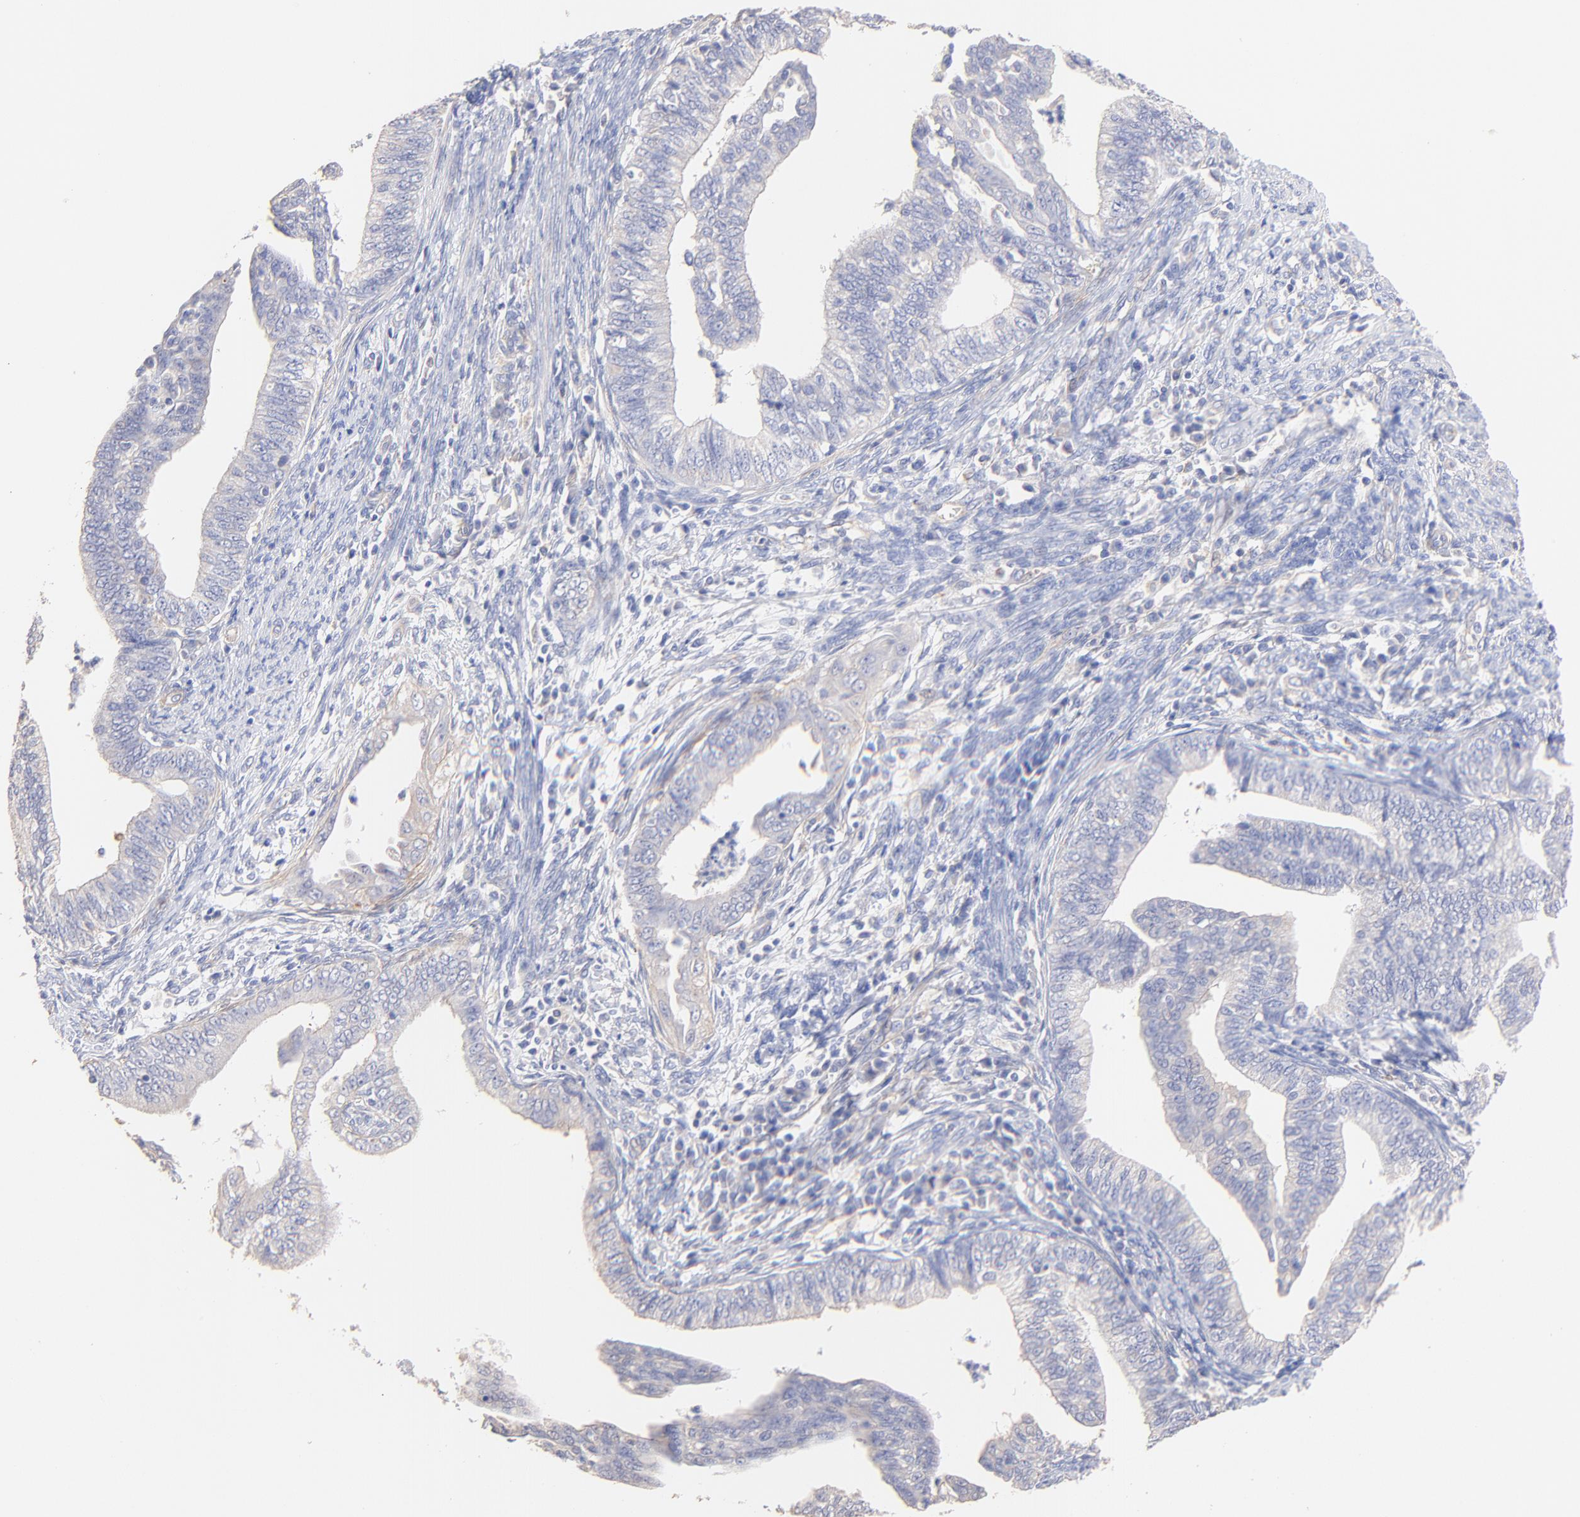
{"staining": {"intensity": "weak", "quantity": "<25%", "location": "cytoplasmic/membranous"}, "tissue": "endometrial cancer", "cell_type": "Tumor cells", "image_type": "cancer", "snomed": [{"axis": "morphology", "description": "Adenocarcinoma, NOS"}, {"axis": "topography", "description": "Endometrium"}], "caption": "The image reveals no staining of tumor cells in endometrial cancer.", "gene": "ACTRT1", "patient": {"sex": "female", "age": 66}}